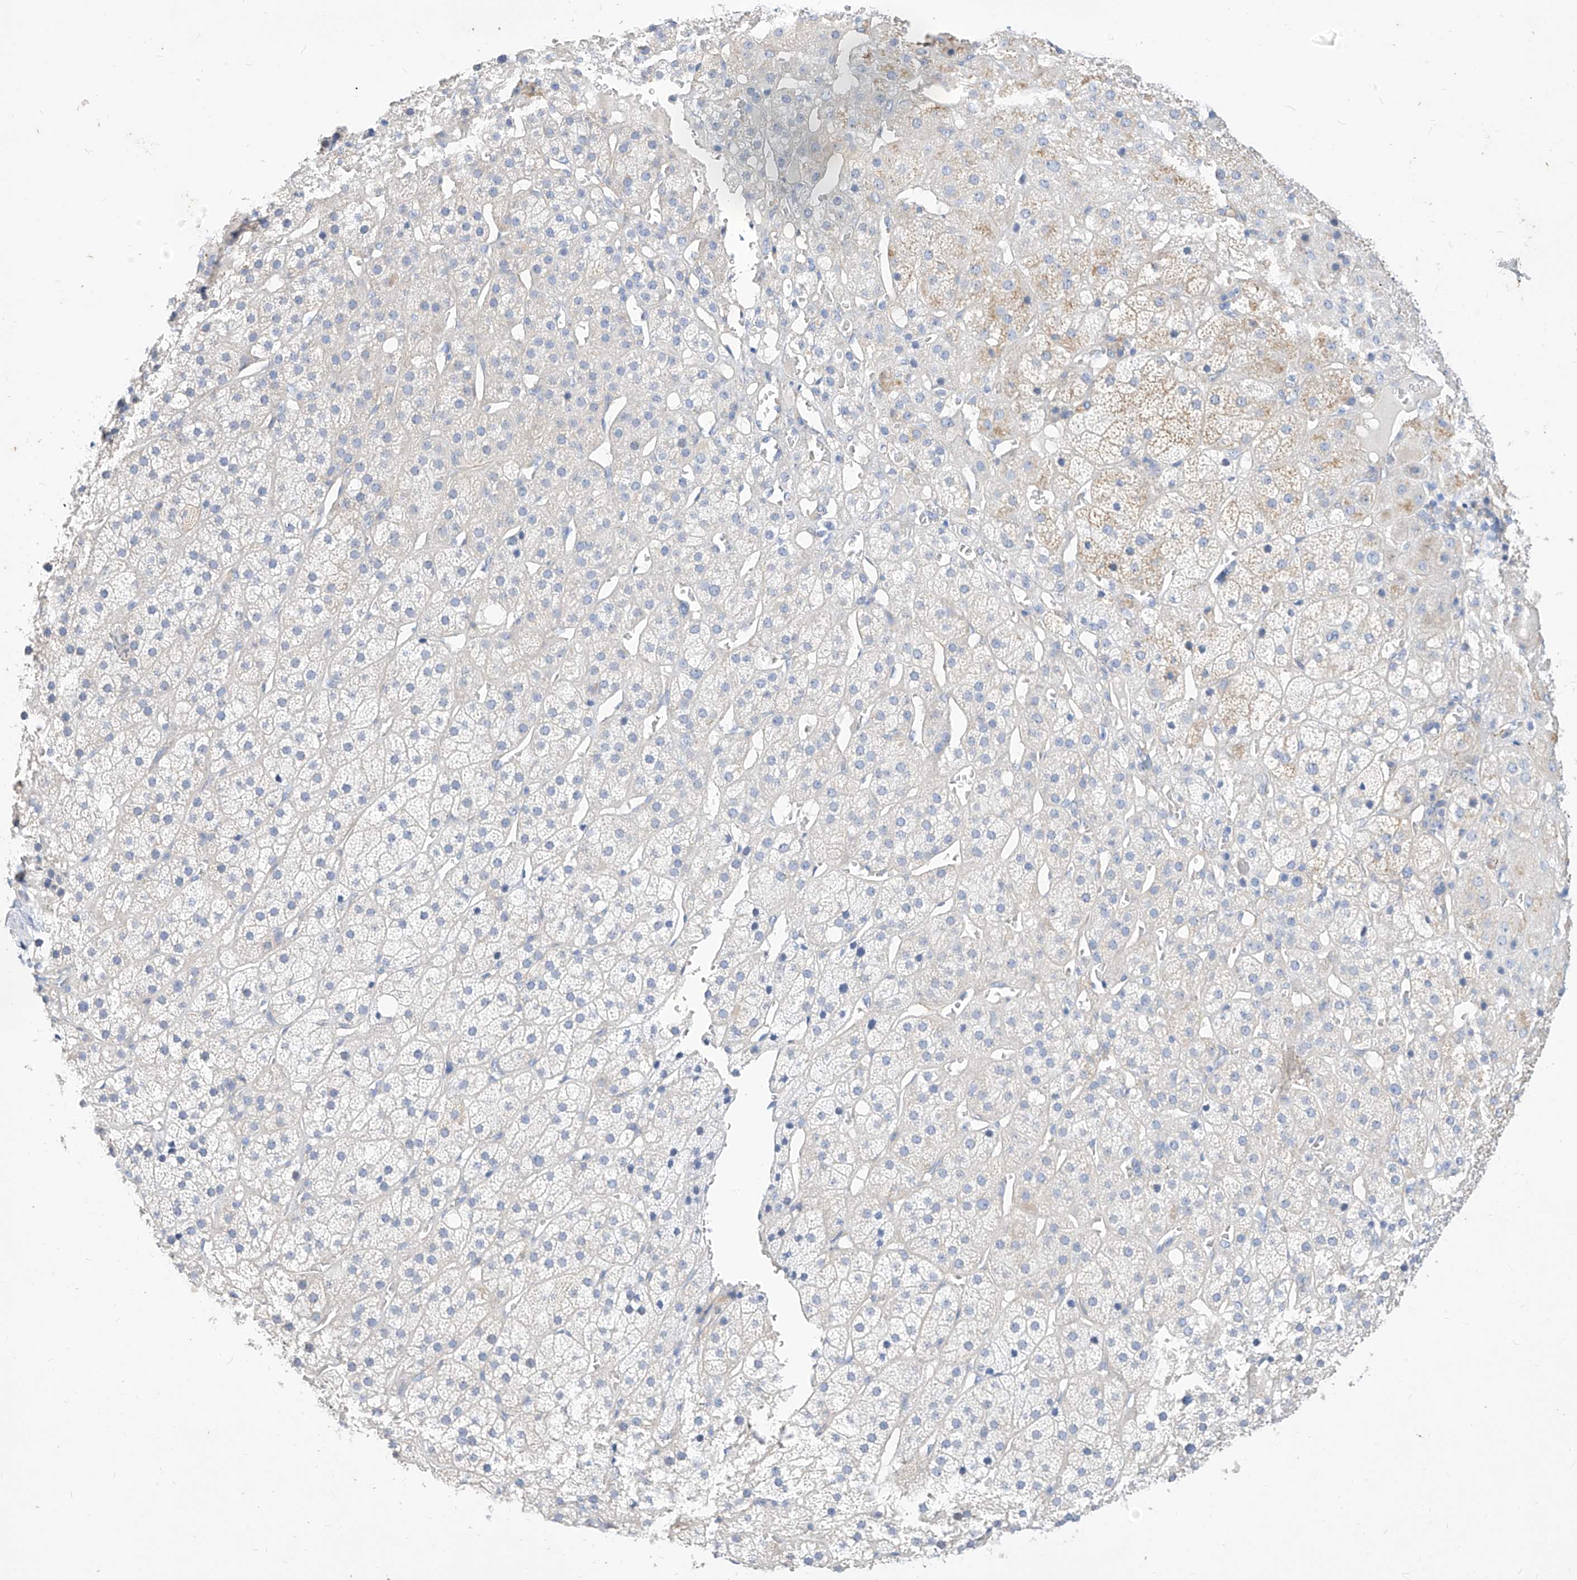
{"staining": {"intensity": "negative", "quantity": "none", "location": "none"}, "tissue": "adrenal gland", "cell_type": "Glandular cells", "image_type": "normal", "snomed": [{"axis": "morphology", "description": "Normal tissue, NOS"}, {"axis": "topography", "description": "Adrenal gland"}], "caption": "High power microscopy micrograph of an immunohistochemistry image of normal adrenal gland, revealing no significant positivity in glandular cells. (DAB immunohistochemistry, high magnification).", "gene": "SCGB2A1", "patient": {"sex": "female", "age": 57}}